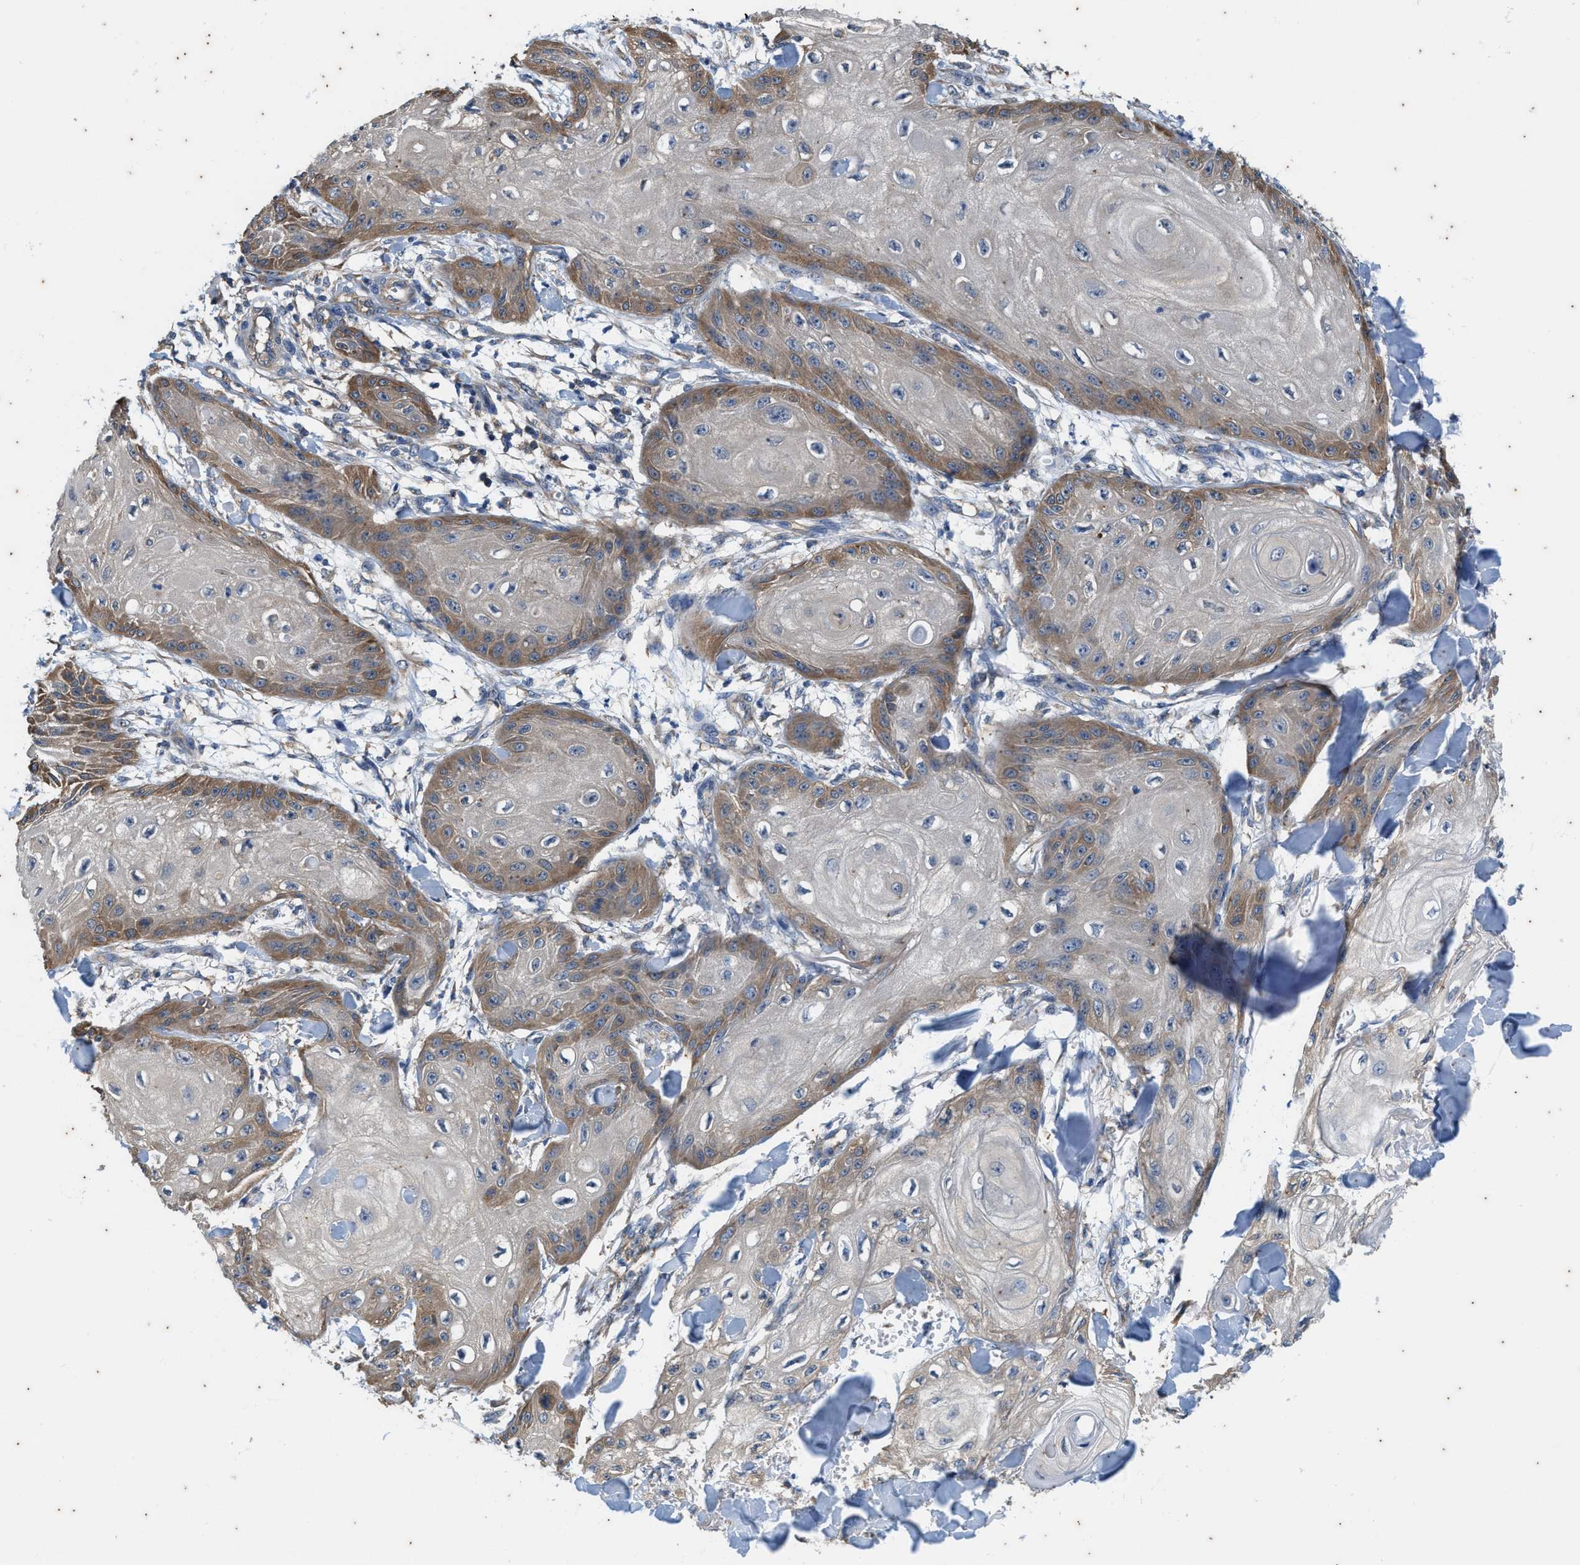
{"staining": {"intensity": "moderate", "quantity": "25%-75%", "location": "cytoplasmic/membranous"}, "tissue": "skin cancer", "cell_type": "Tumor cells", "image_type": "cancer", "snomed": [{"axis": "morphology", "description": "Squamous cell carcinoma, NOS"}, {"axis": "topography", "description": "Skin"}], "caption": "Protein expression analysis of skin cancer reveals moderate cytoplasmic/membranous staining in approximately 25%-75% of tumor cells. Immunohistochemistry stains the protein of interest in brown and the nuclei are stained blue.", "gene": "COX19", "patient": {"sex": "male", "age": 74}}